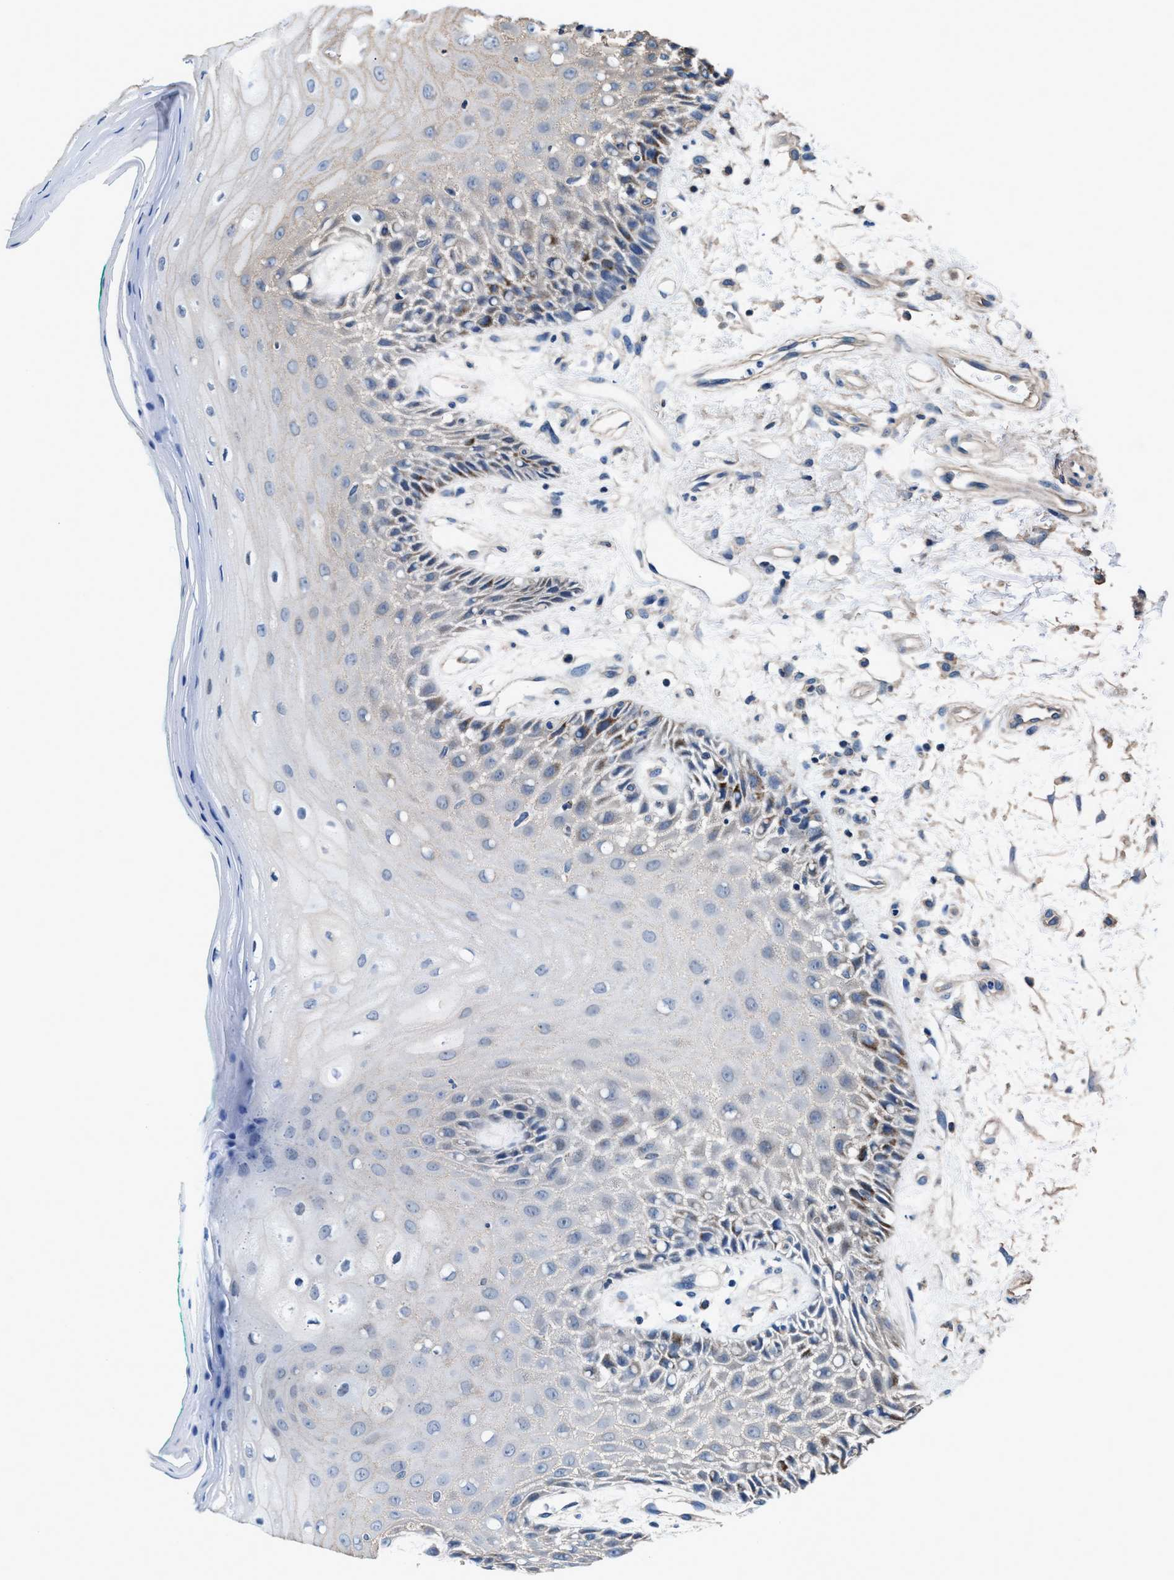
{"staining": {"intensity": "weak", "quantity": "<25%", "location": "cytoplasmic/membranous"}, "tissue": "oral mucosa", "cell_type": "Squamous epithelial cells", "image_type": "normal", "snomed": [{"axis": "morphology", "description": "Normal tissue, NOS"}, {"axis": "morphology", "description": "Squamous cell carcinoma, NOS"}, {"axis": "topography", "description": "Skeletal muscle"}, {"axis": "topography", "description": "Oral tissue"}, {"axis": "topography", "description": "Head-Neck"}], "caption": "Human oral mucosa stained for a protein using immunohistochemistry (IHC) shows no staining in squamous epithelial cells.", "gene": "NKTR", "patient": {"sex": "female", "age": 84}}